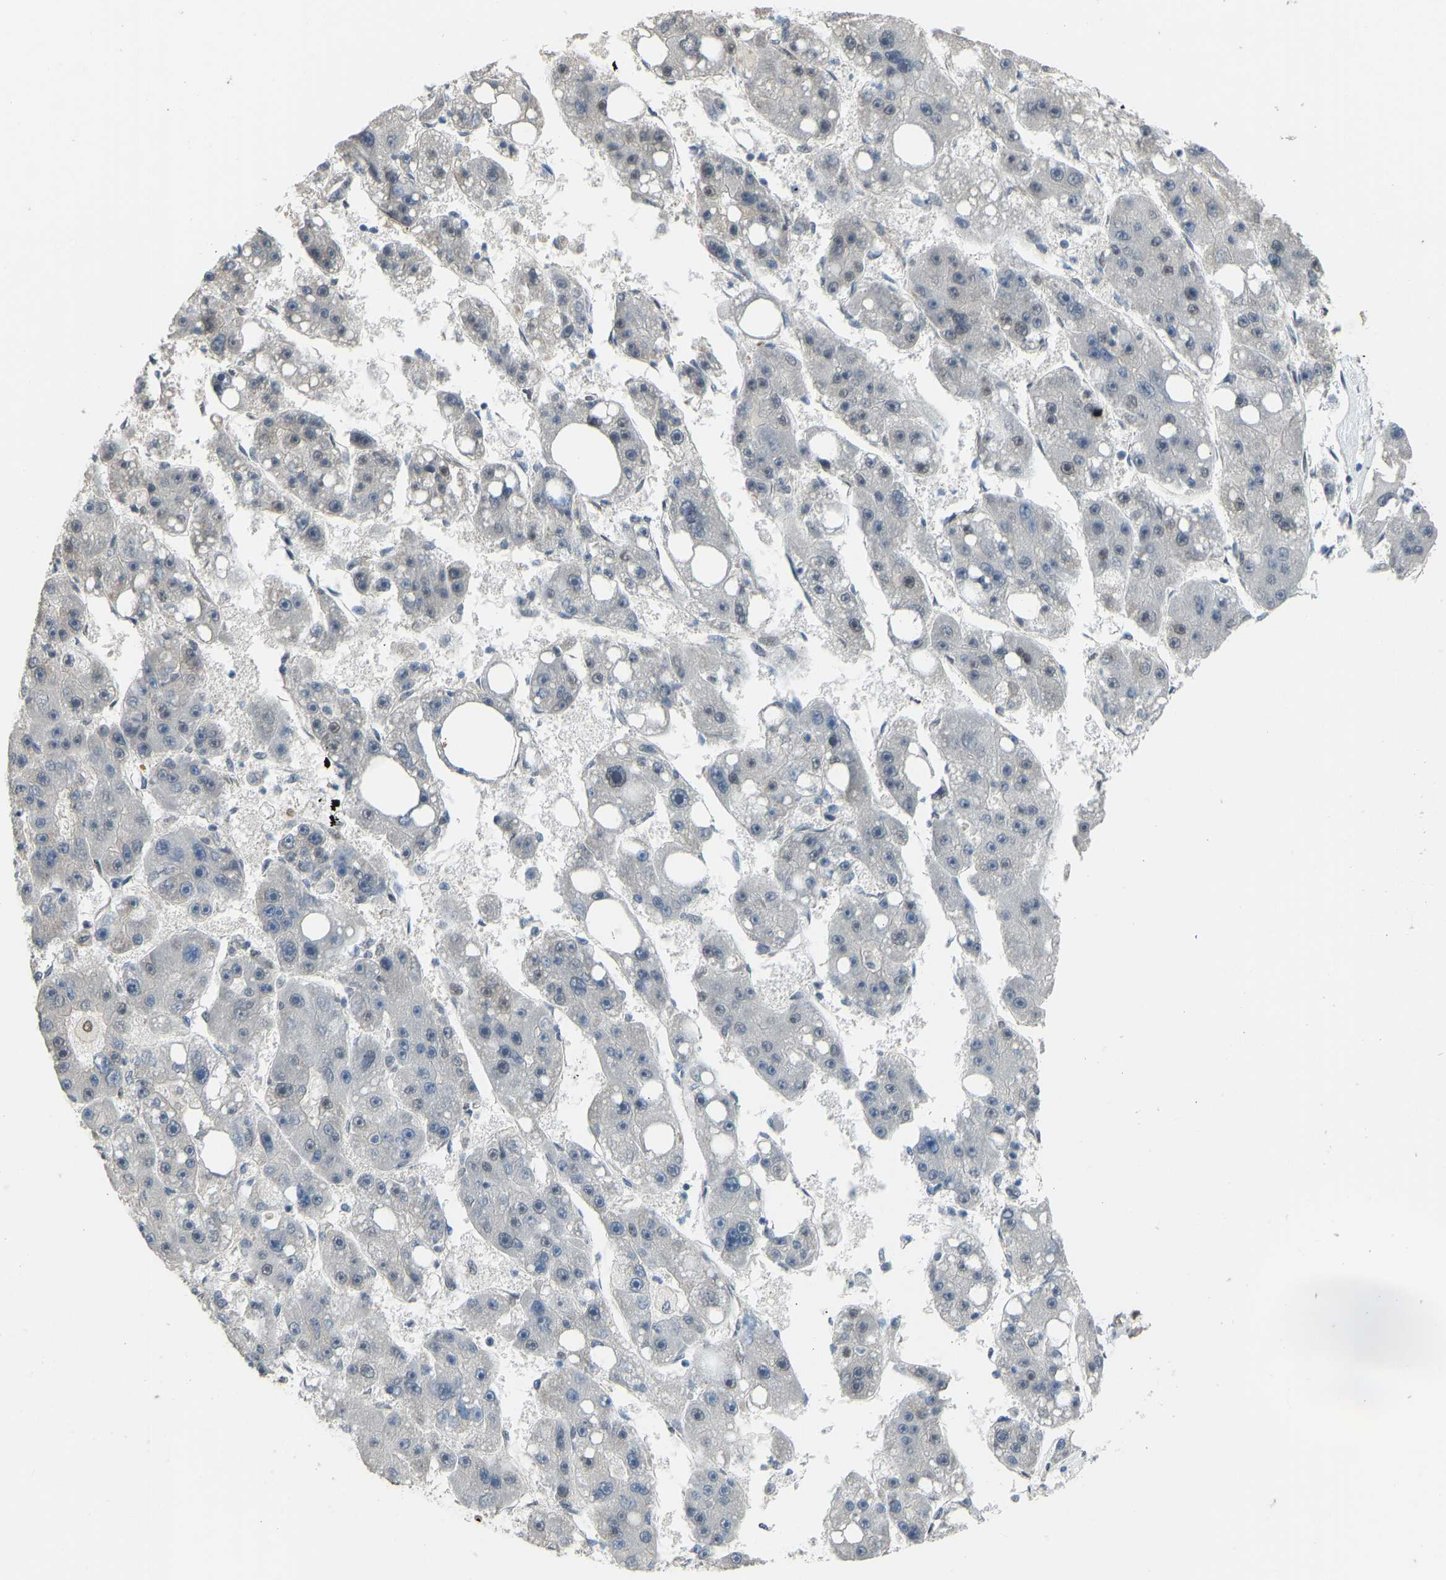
{"staining": {"intensity": "negative", "quantity": "none", "location": "none"}, "tissue": "liver cancer", "cell_type": "Tumor cells", "image_type": "cancer", "snomed": [{"axis": "morphology", "description": "Carcinoma, Hepatocellular, NOS"}, {"axis": "topography", "description": "Liver"}], "caption": "IHC micrograph of liver hepatocellular carcinoma stained for a protein (brown), which shows no staining in tumor cells. (Brightfield microscopy of DAB IHC at high magnification).", "gene": "KPNA6", "patient": {"sex": "female", "age": 61}}